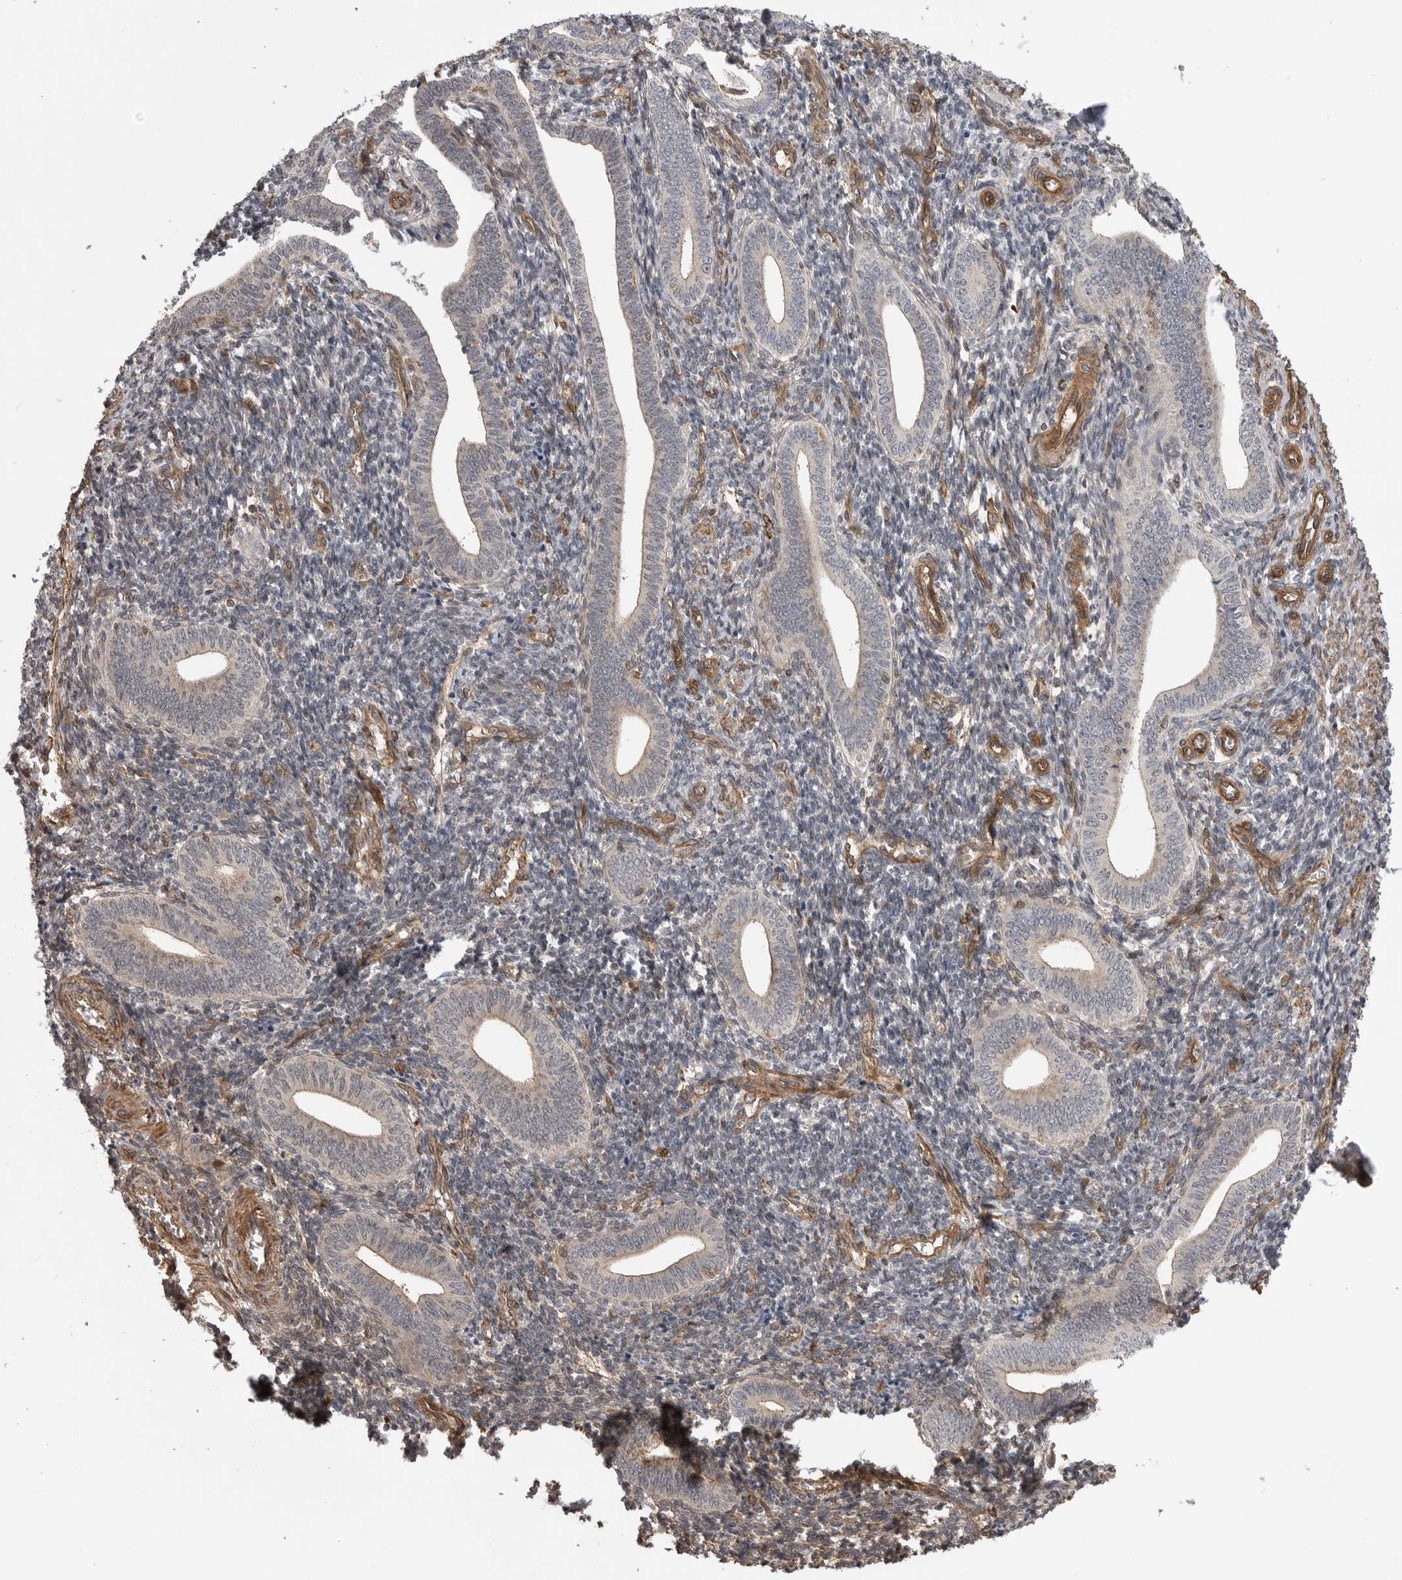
{"staining": {"intensity": "weak", "quantity": "<25%", "location": "cytoplasmic/membranous"}, "tissue": "endometrium", "cell_type": "Cells in endometrial stroma", "image_type": "normal", "snomed": [{"axis": "morphology", "description": "Normal tissue, NOS"}, {"axis": "topography", "description": "Uterus"}, {"axis": "topography", "description": "Endometrium"}], "caption": "The immunohistochemistry (IHC) image has no significant positivity in cells in endometrial stroma of endometrium.", "gene": "TRIM56", "patient": {"sex": "female", "age": 33}}